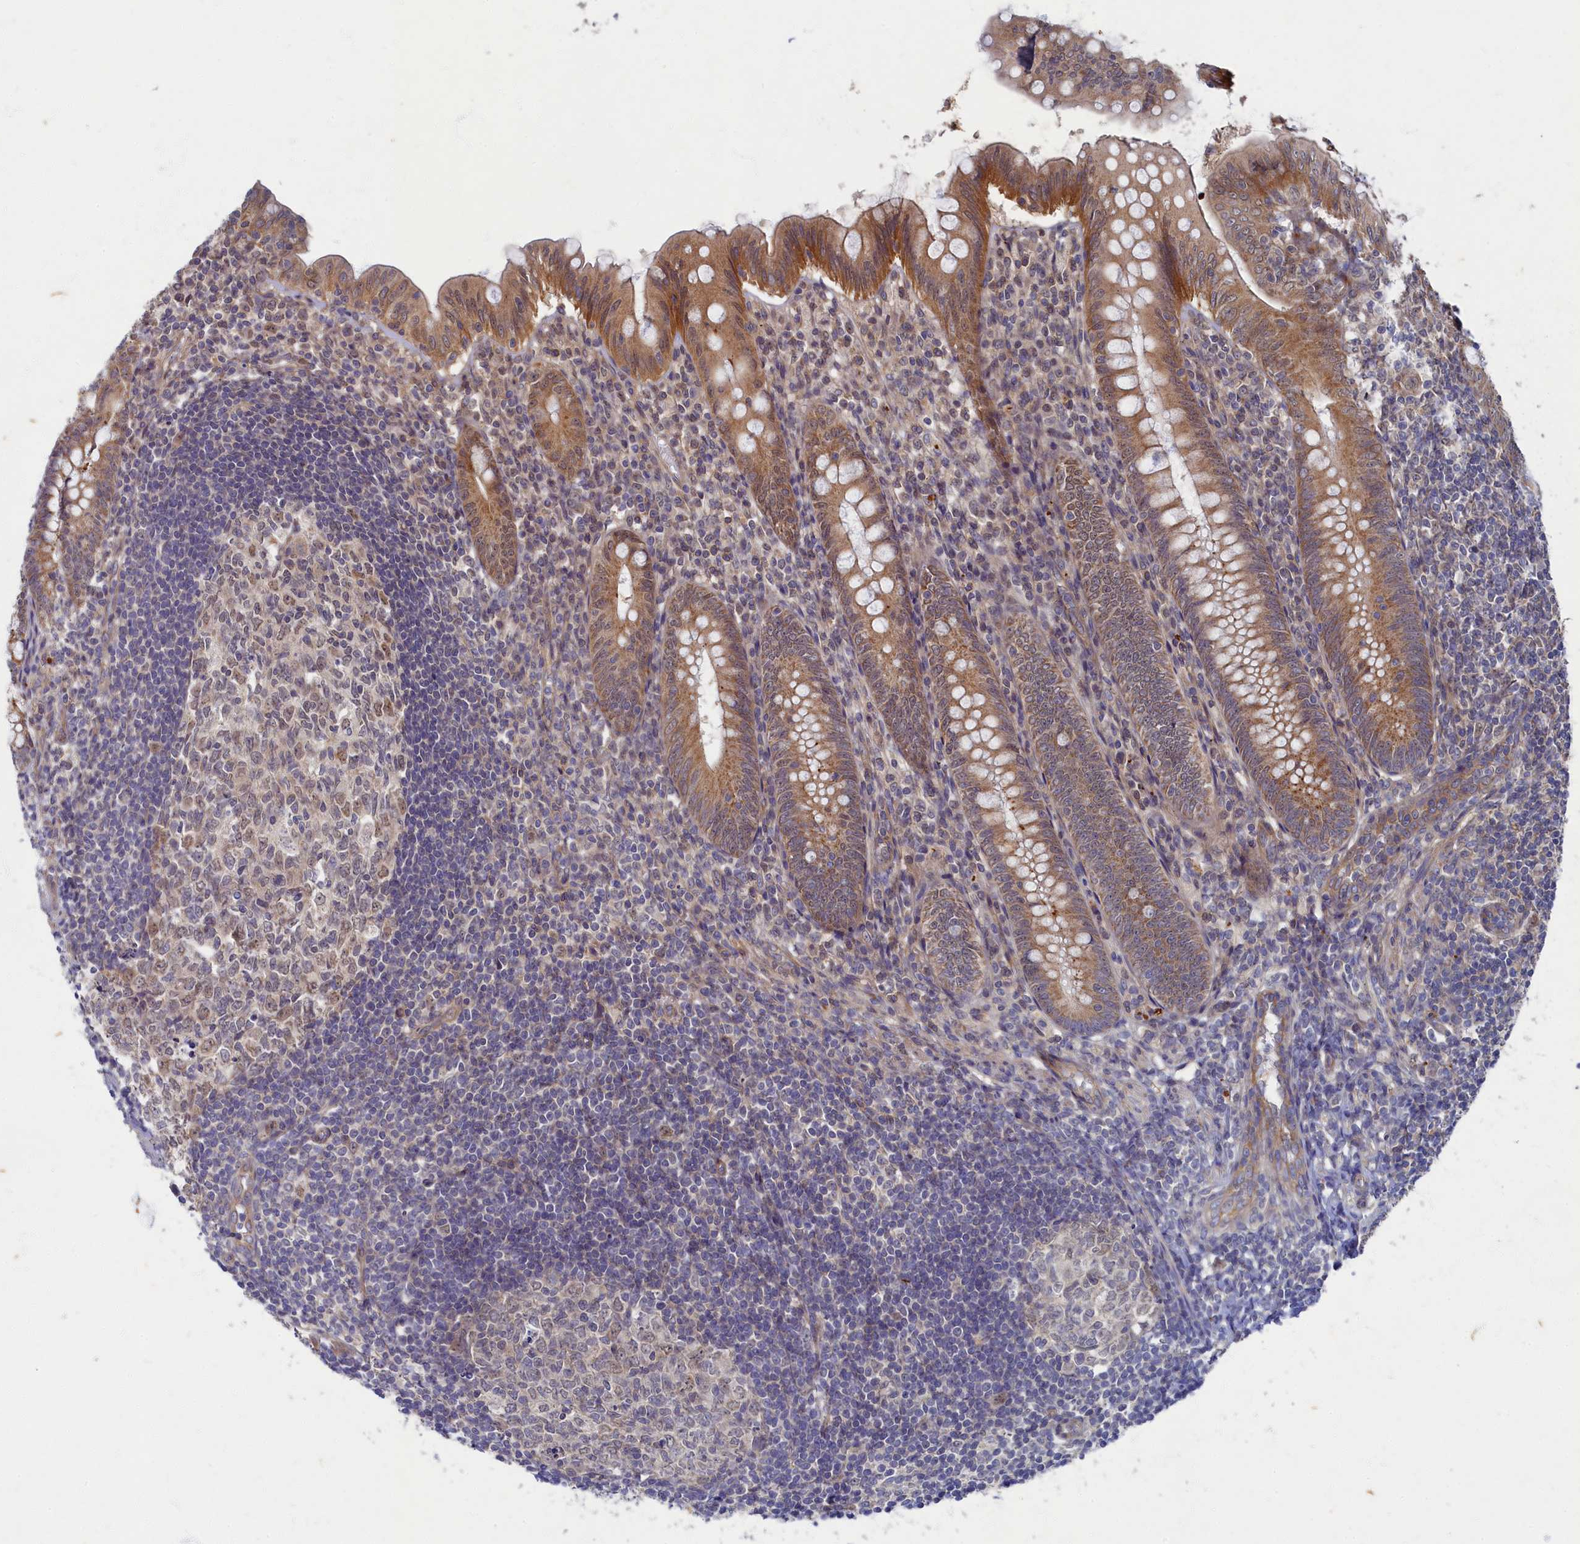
{"staining": {"intensity": "moderate", "quantity": ">75%", "location": "cytoplasmic/membranous"}, "tissue": "appendix", "cell_type": "Glandular cells", "image_type": "normal", "snomed": [{"axis": "morphology", "description": "Normal tissue, NOS"}, {"axis": "topography", "description": "Appendix"}], "caption": "IHC (DAB (3,3'-diaminobenzidine)) staining of unremarkable human appendix exhibits moderate cytoplasmic/membranous protein positivity in about >75% of glandular cells. The protein of interest is stained brown, and the nuclei are stained in blue (DAB IHC with brightfield microscopy, high magnification).", "gene": "WDR59", "patient": {"sex": "male", "age": 14}}